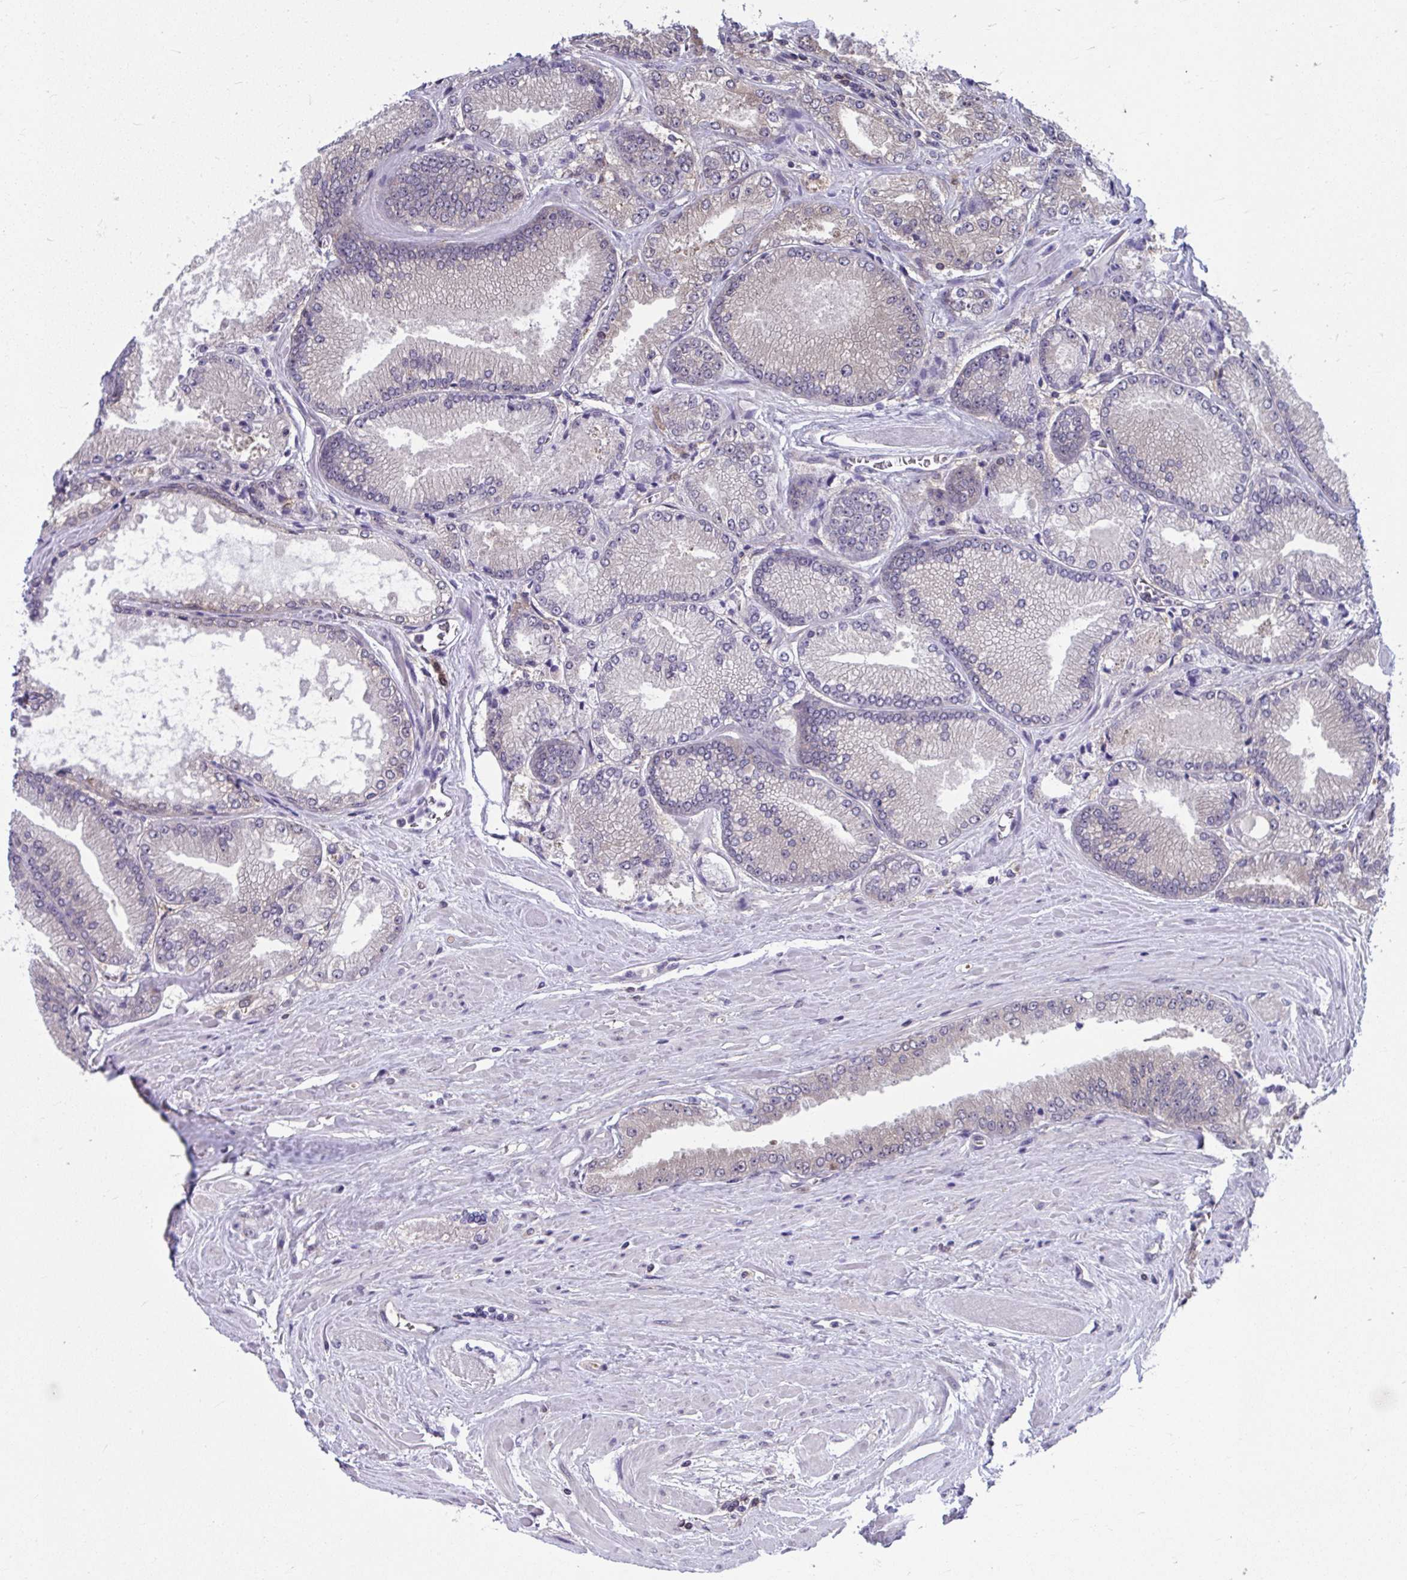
{"staining": {"intensity": "negative", "quantity": "none", "location": "none"}, "tissue": "prostate cancer", "cell_type": "Tumor cells", "image_type": "cancer", "snomed": [{"axis": "morphology", "description": "Adenocarcinoma, Low grade"}, {"axis": "topography", "description": "Prostate"}], "caption": "The immunohistochemistry (IHC) histopathology image has no significant staining in tumor cells of prostate cancer (adenocarcinoma (low-grade)) tissue. (Brightfield microscopy of DAB immunohistochemistry at high magnification).", "gene": "PCDHB7", "patient": {"sex": "male", "age": 67}}